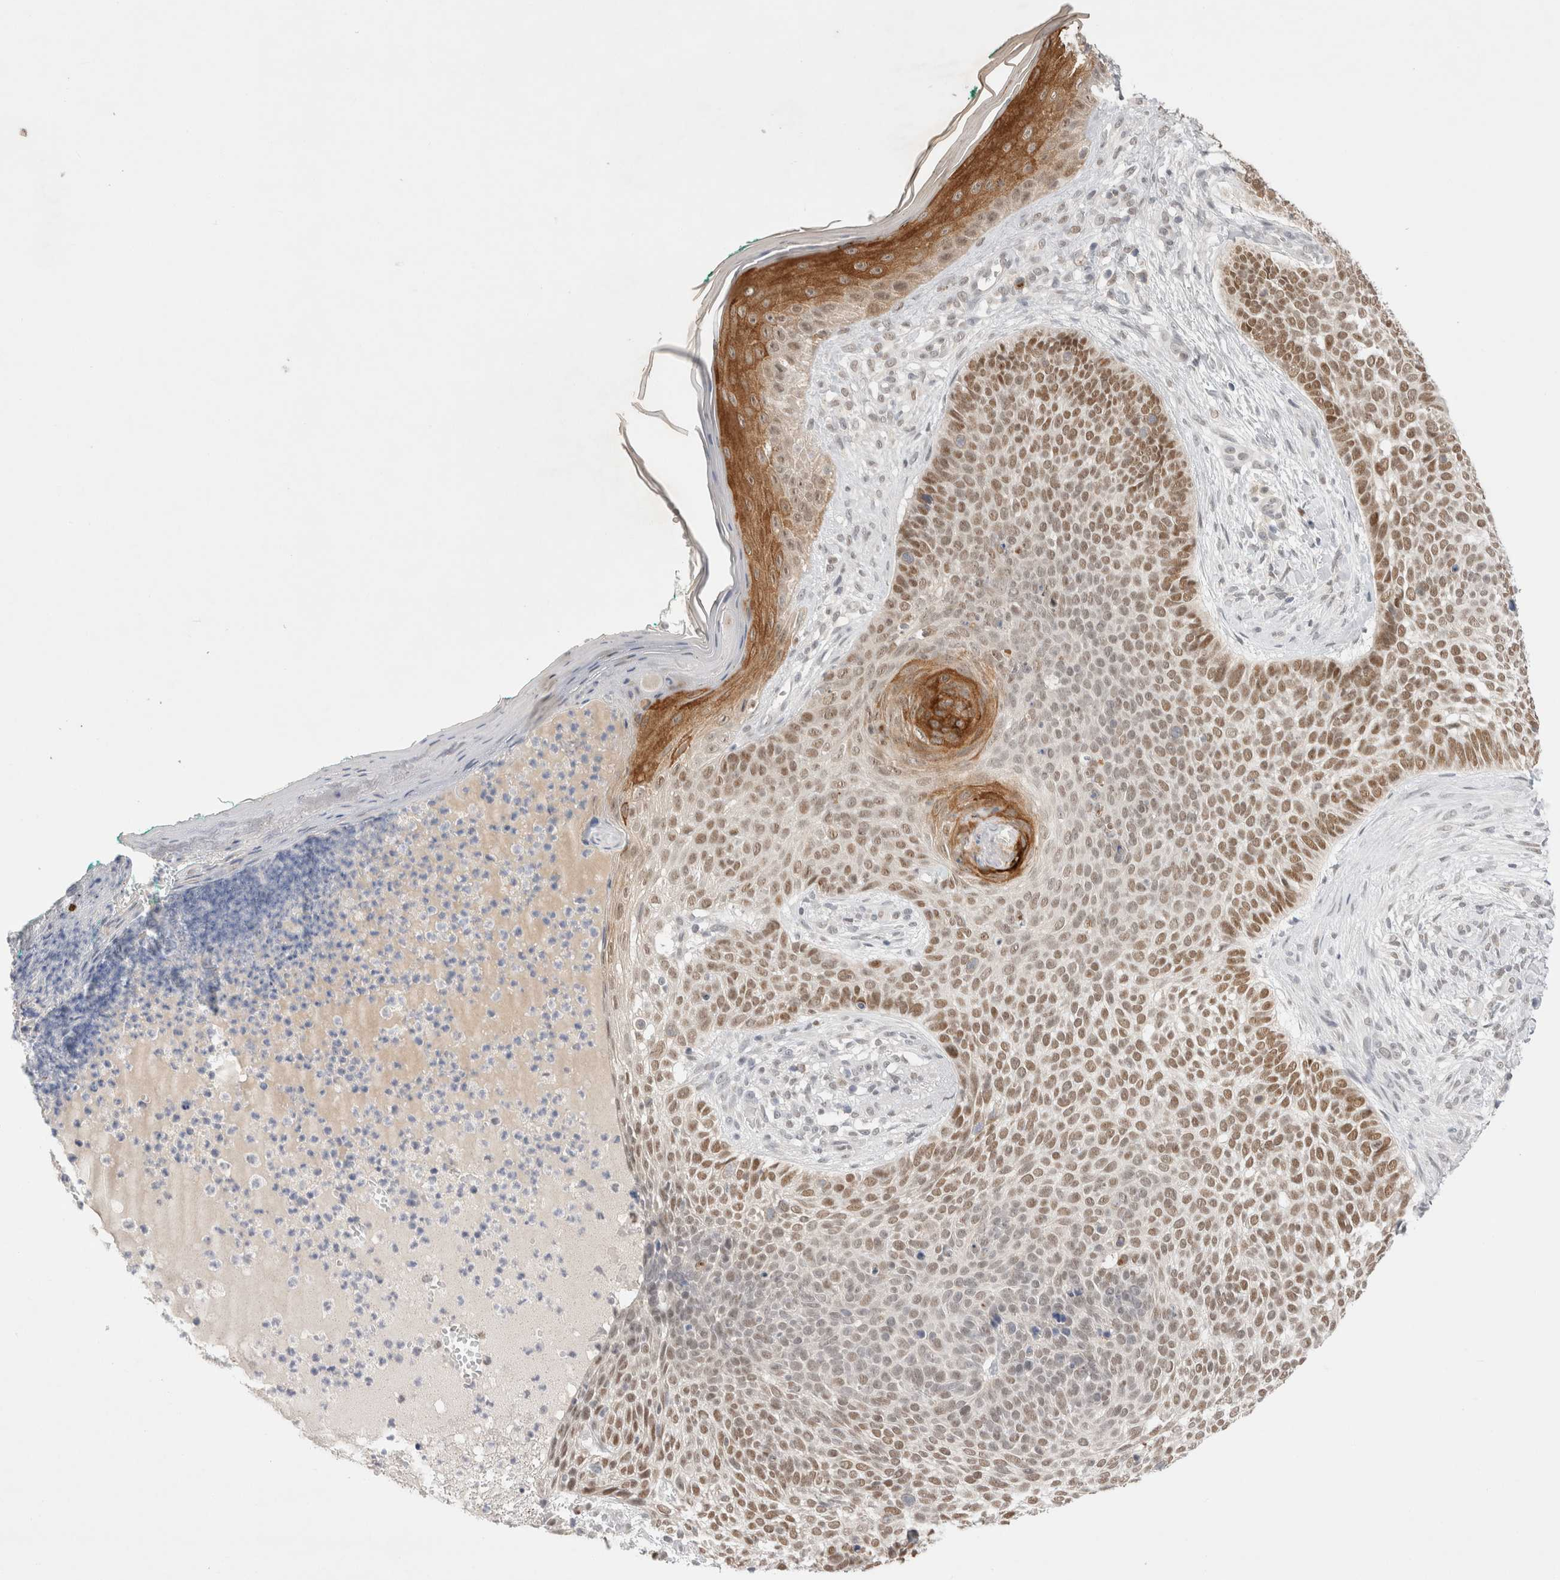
{"staining": {"intensity": "moderate", "quantity": ">75%", "location": "nuclear"}, "tissue": "skin cancer", "cell_type": "Tumor cells", "image_type": "cancer", "snomed": [{"axis": "morphology", "description": "Normal tissue, NOS"}, {"axis": "morphology", "description": "Basal cell carcinoma"}, {"axis": "topography", "description": "Skin"}], "caption": "The photomicrograph reveals staining of skin cancer (basal cell carcinoma), revealing moderate nuclear protein expression (brown color) within tumor cells.", "gene": "RECQL4", "patient": {"sex": "male", "age": 67}}